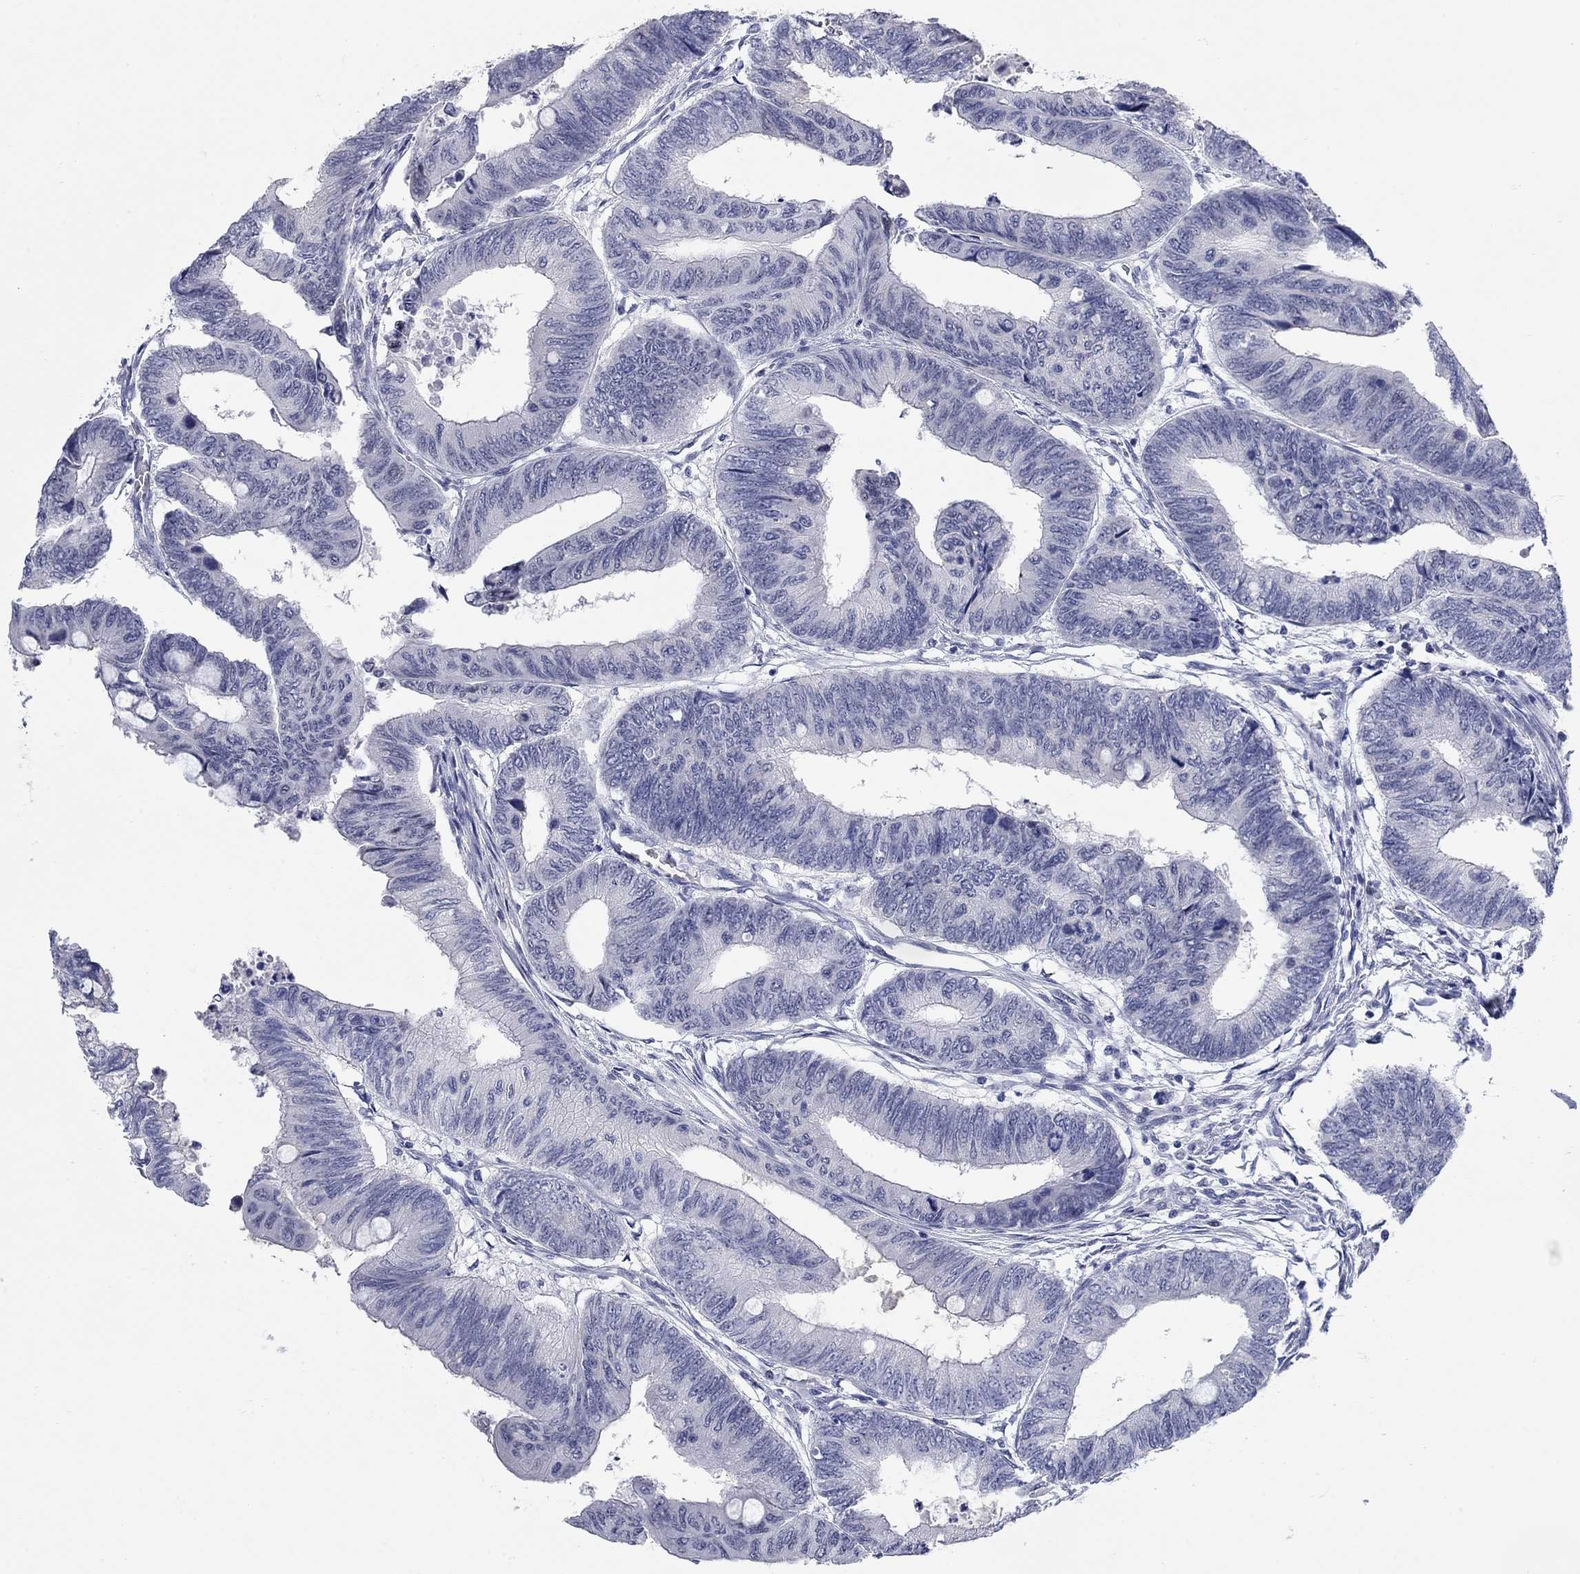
{"staining": {"intensity": "negative", "quantity": "none", "location": "none"}, "tissue": "colorectal cancer", "cell_type": "Tumor cells", "image_type": "cancer", "snomed": [{"axis": "morphology", "description": "Normal tissue, NOS"}, {"axis": "morphology", "description": "Adenocarcinoma, NOS"}, {"axis": "topography", "description": "Rectum"}, {"axis": "topography", "description": "Peripheral nerve tissue"}], "caption": "Colorectal adenocarcinoma was stained to show a protein in brown. There is no significant positivity in tumor cells.", "gene": "WASF3", "patient": {"sex": "male", "age": 92}}